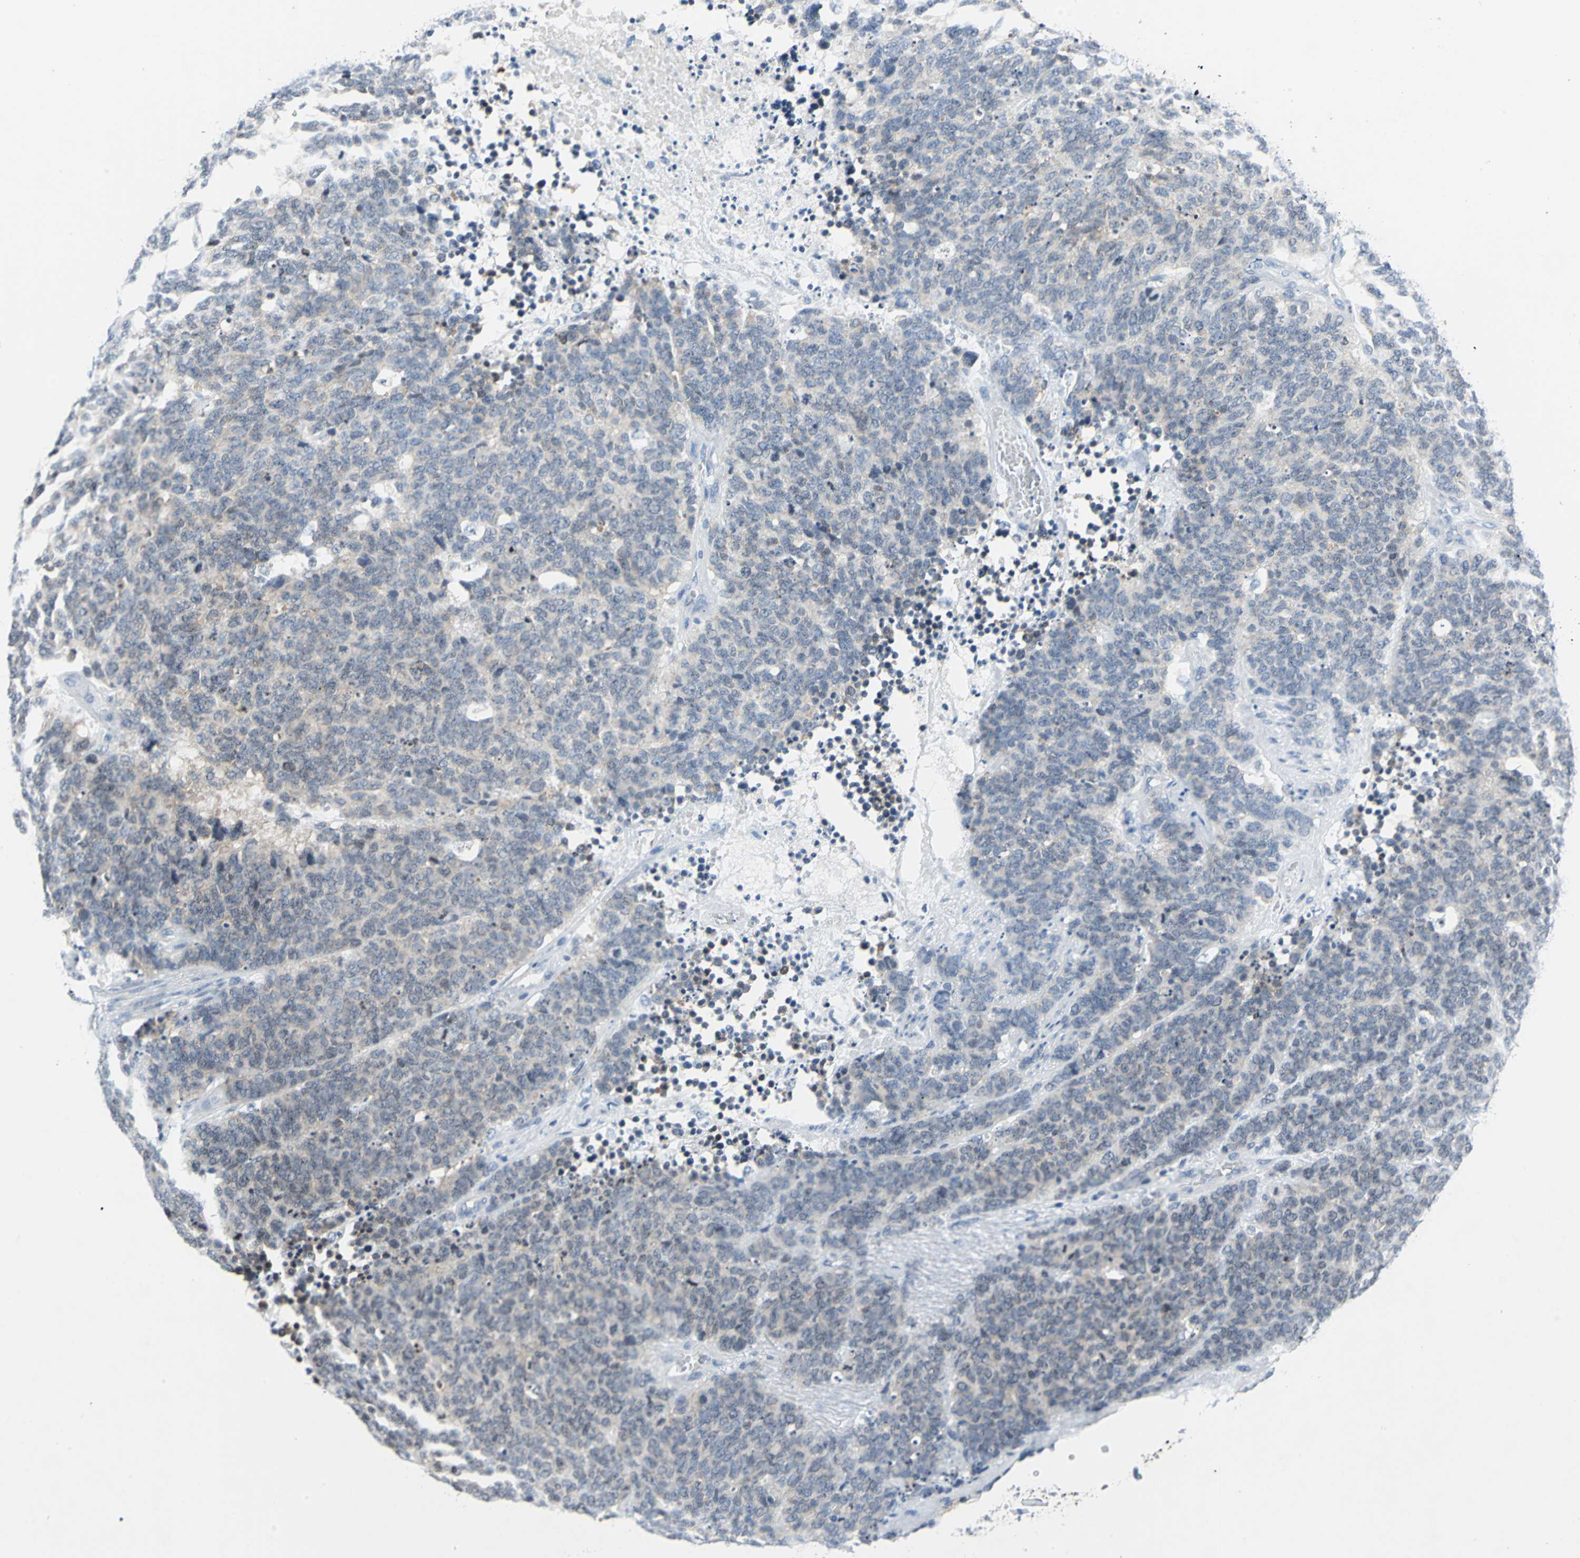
{"staining": {"intensity": "weak", "quantity": "<25%", "location": "cytoplasmic/membranous"}, "tissue": "lung cancer", "cell_type": "Tumor cells", "image_type": "cancer", "snomed": [{"axis": "morphology", "description": "Neoplasm, malignant, NOS"}, {"axis": "topography", "description": "Lung"}], "caption": "Immunohistochemical staining of human neoplasm (malignant) (lung) displays no significant expression in tumor cells.", "gene": "SFN", "patient": {"sex": "female", "age": 58}}